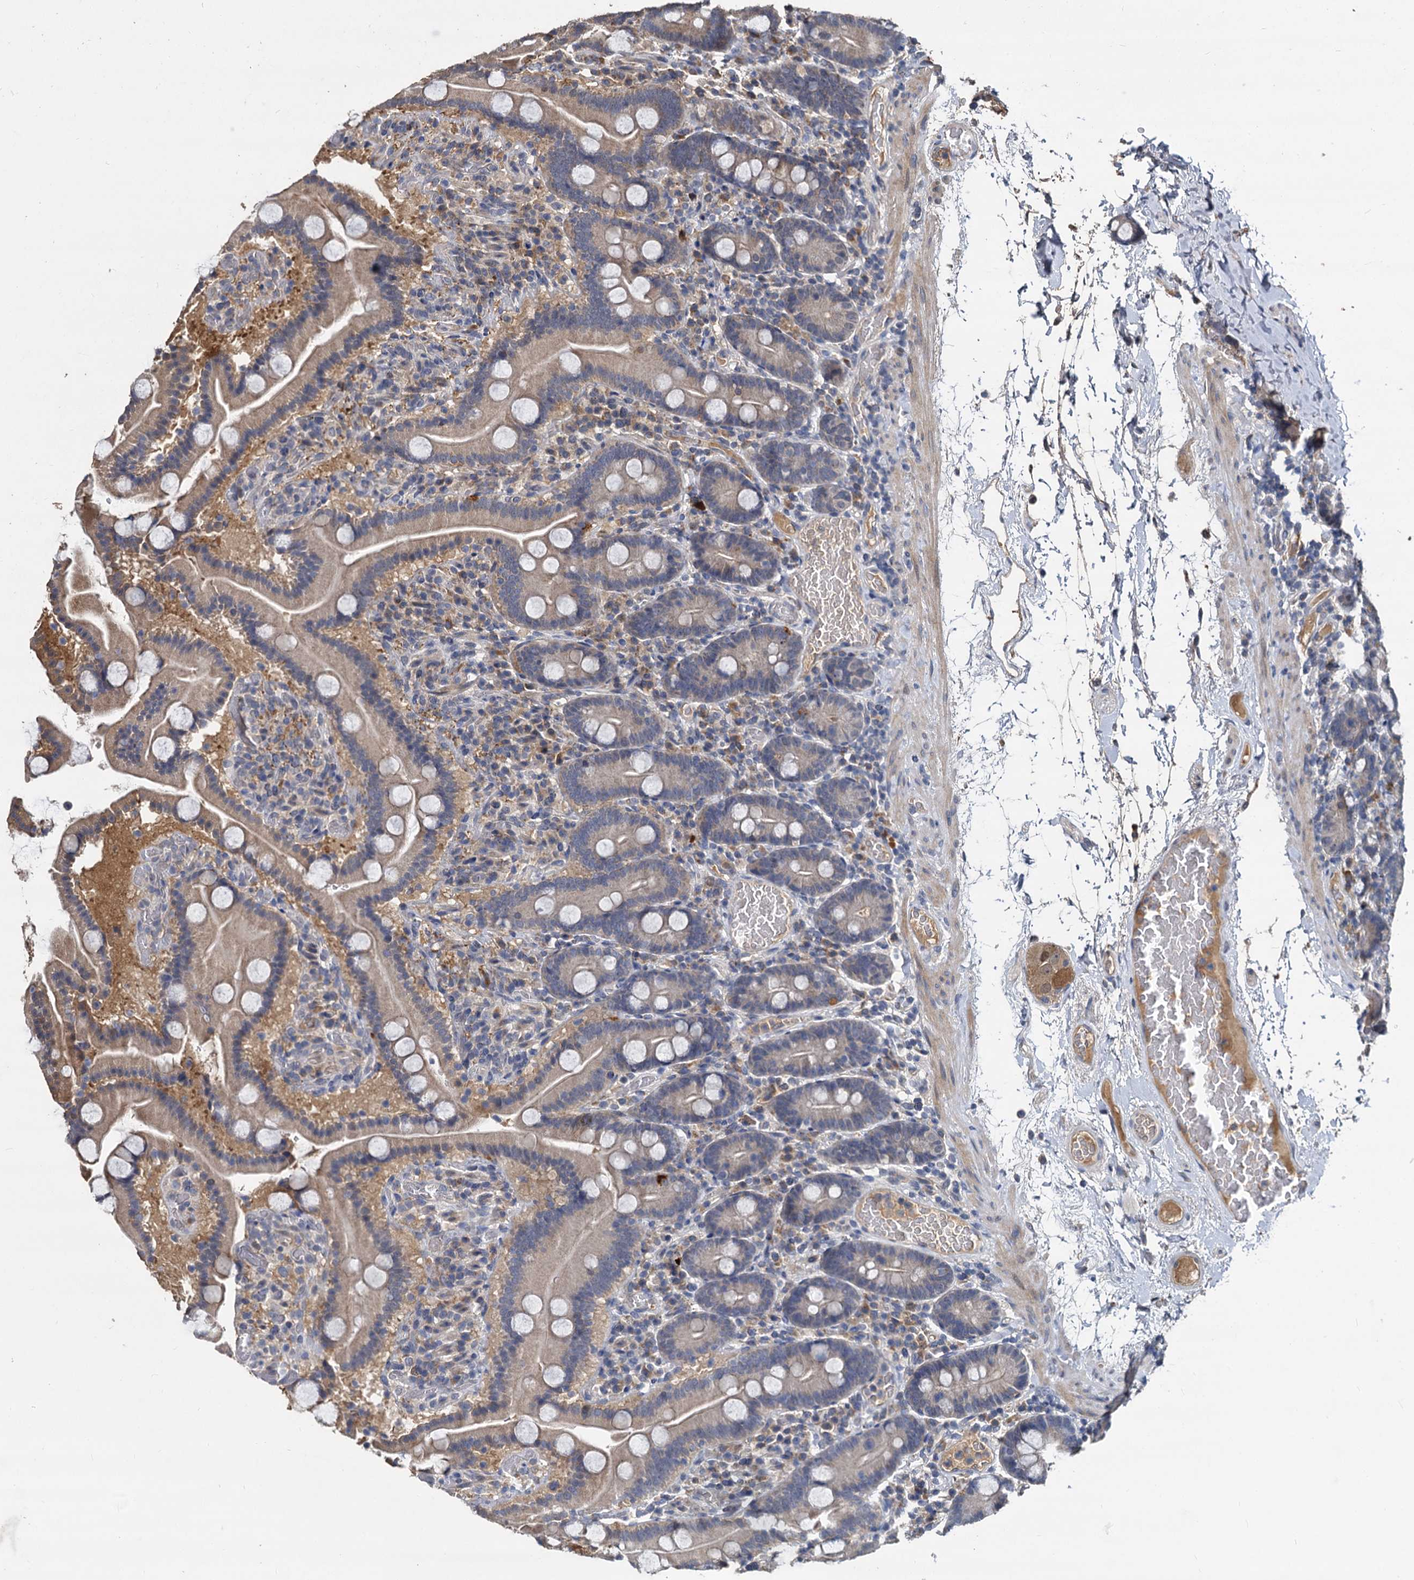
{"staining": {"intensity": "weak", "quantity": "25%-75%", "location": "cytoplasmic/membranous"}, "tissue": "duodenum", "cell_type": "Glandular cells", "image_type": "normal", "snomed": [{"axis": "morphology", "description": "Normal tissue, NOS"}, {"axis": "topography", "description": "Duodenum"}], "caption": "An IHC photomicrograph of normal tissue is shown. Protein staining in brown highlights weak cytoplasmic/membranous positivity in duodenum within glandular cells. (DAB (3,3'-diaminobenzidine) IHC with brightfield microscopy, high magnification).", "gene": "CCDC184", "patient": {"sex": "male", "age": 55}}